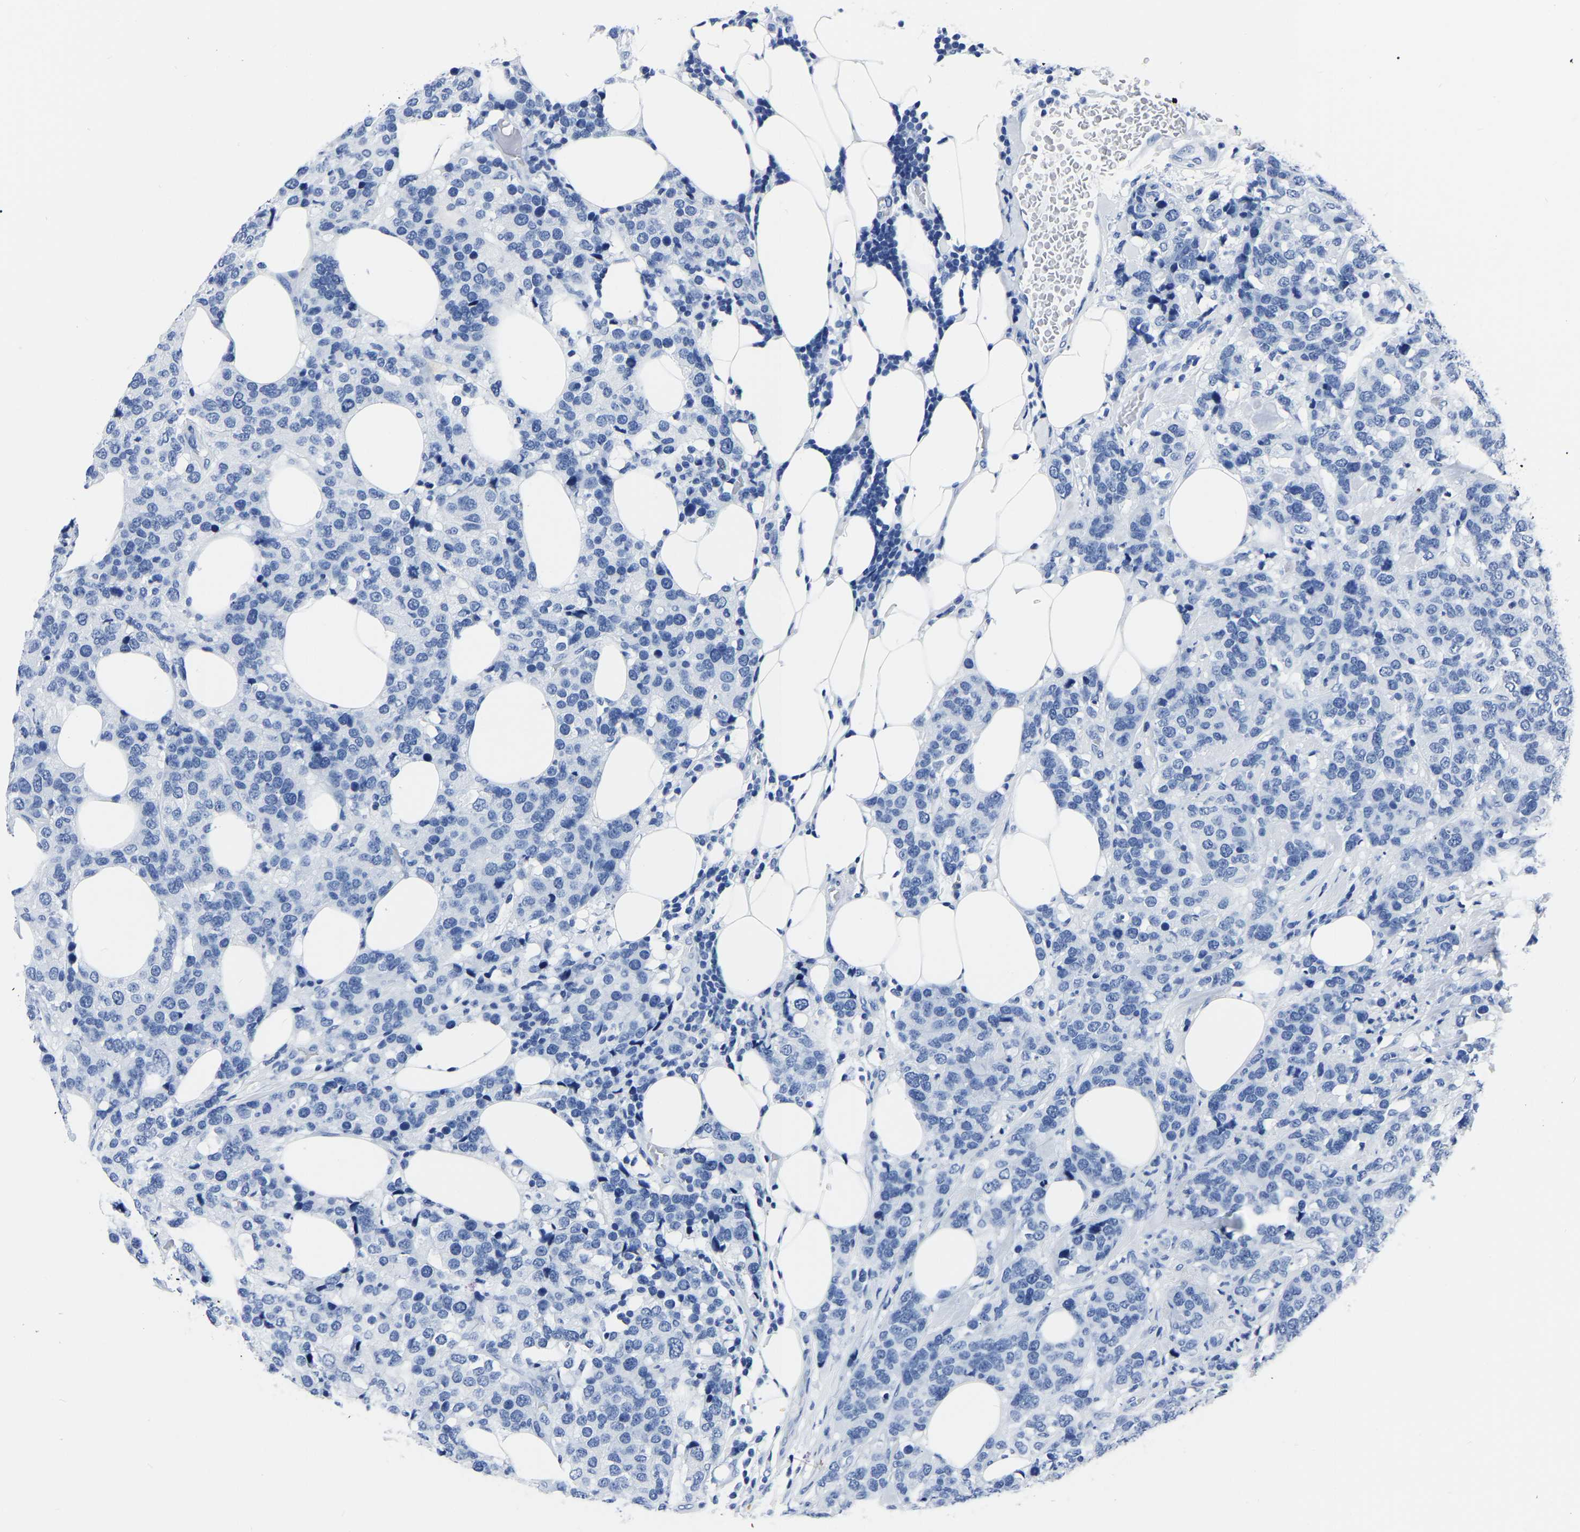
{"staining": {"intensity": "negative", "quantity": "none", "location": "none"}, "tissue": "breast cancer", "cell_type": "Tumor cells", "image_type": "cancer", "snomed": [{"axis": "morphology", "description": "Lobular carcinoma"}, {"axis": "topography", "description": "Breast"}], "caption": "A high-resolution micrograph shows immunohistochemistry (IHC) staining of breast cancer, which shows no significant positivity in tumor cells.", "gene": "IMPG2", "patient": {"sex": "female", "age": 59}}